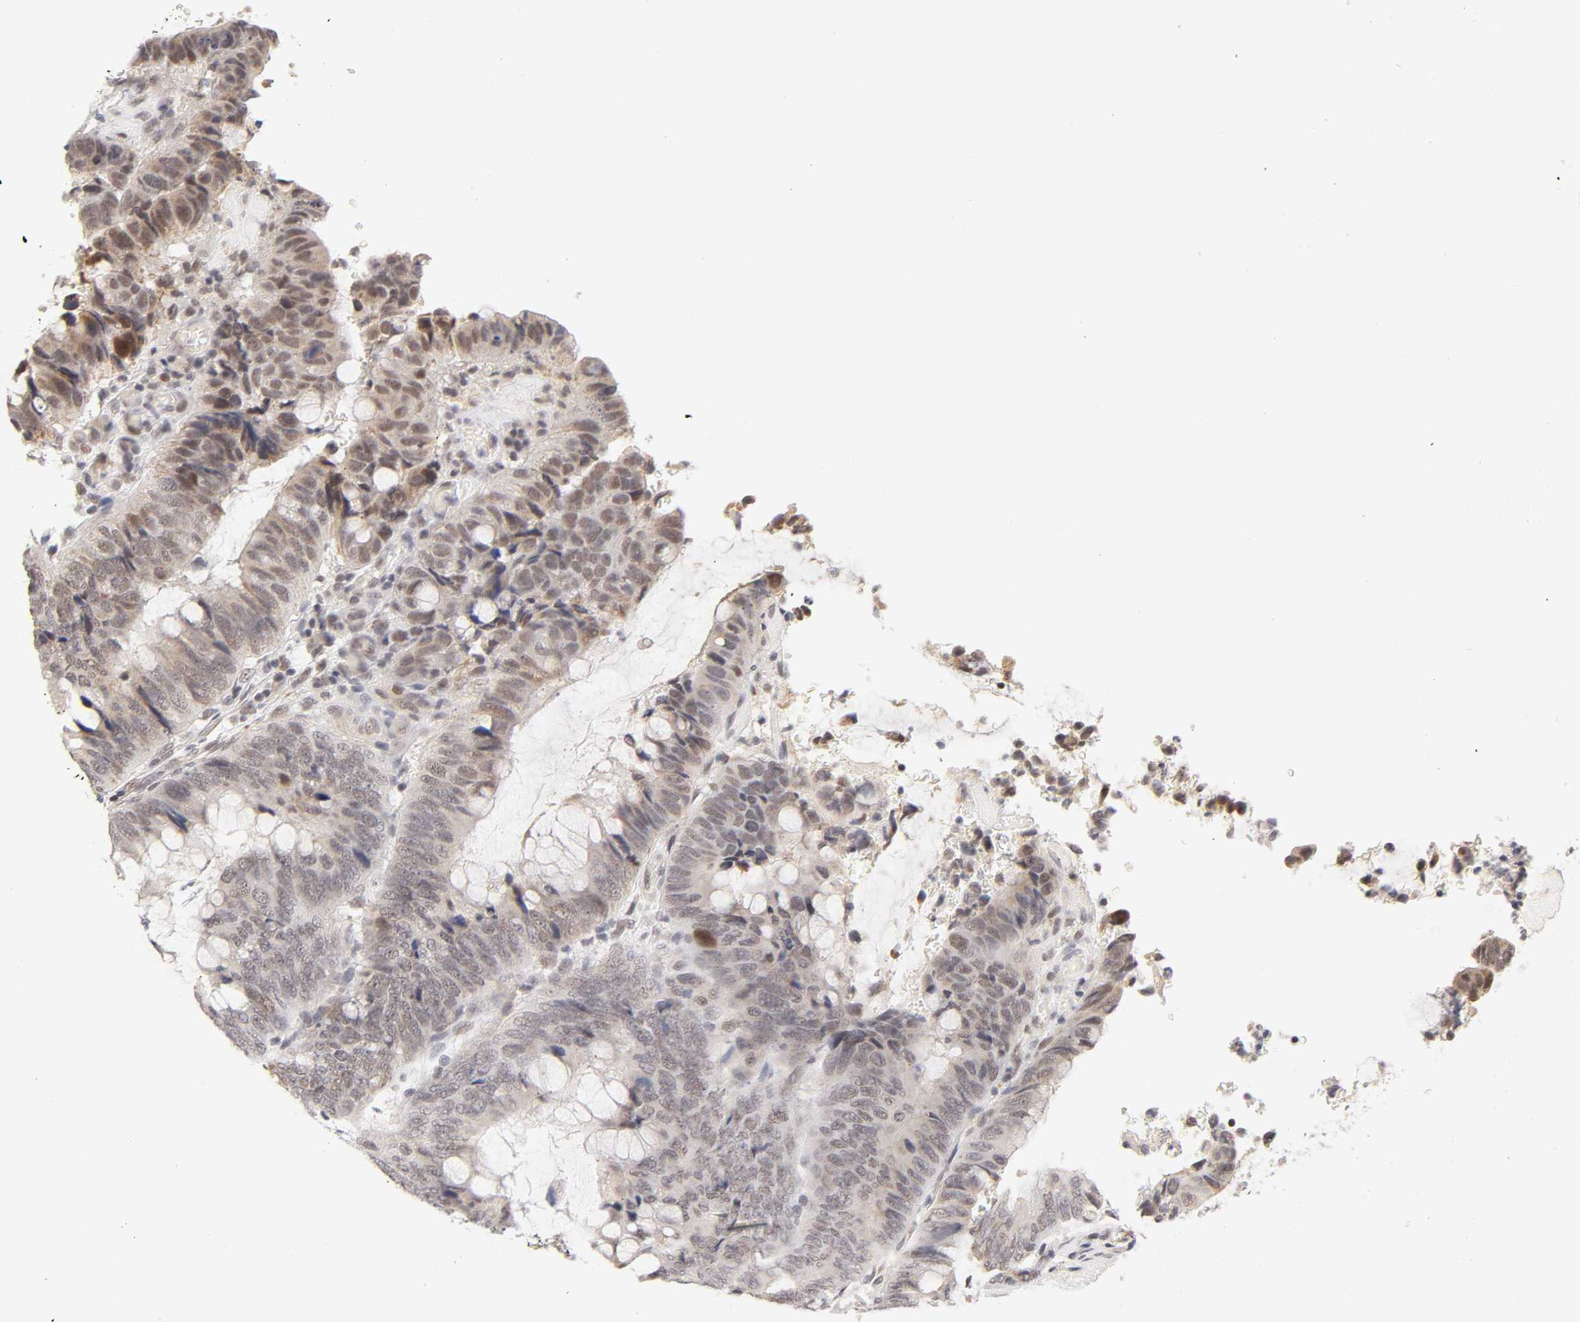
{"staining": {"intensity": "negative", "quantity": "none", "location": "none"}, "tissue": "colorectal cancer", "cell_type": "Tumor cells", "image_type": "cancer", "snomed": [{"axis": "morphology", "description": "Normal tissue, NOS"}, {"axis": "morphology", "description": "Adenocarcinoma, NOS"}, {"axis": "topography", "description": "Rectum"}, {"axis": "topography", "description": "Peripheral nerve tissue"}], "caption": "Immunohistochemistry of colorectal adenocarcinoma demonstrates no staining in tumor cells.", "gene": "TAF10", "patient": {"sex": "male", "age": 92}}